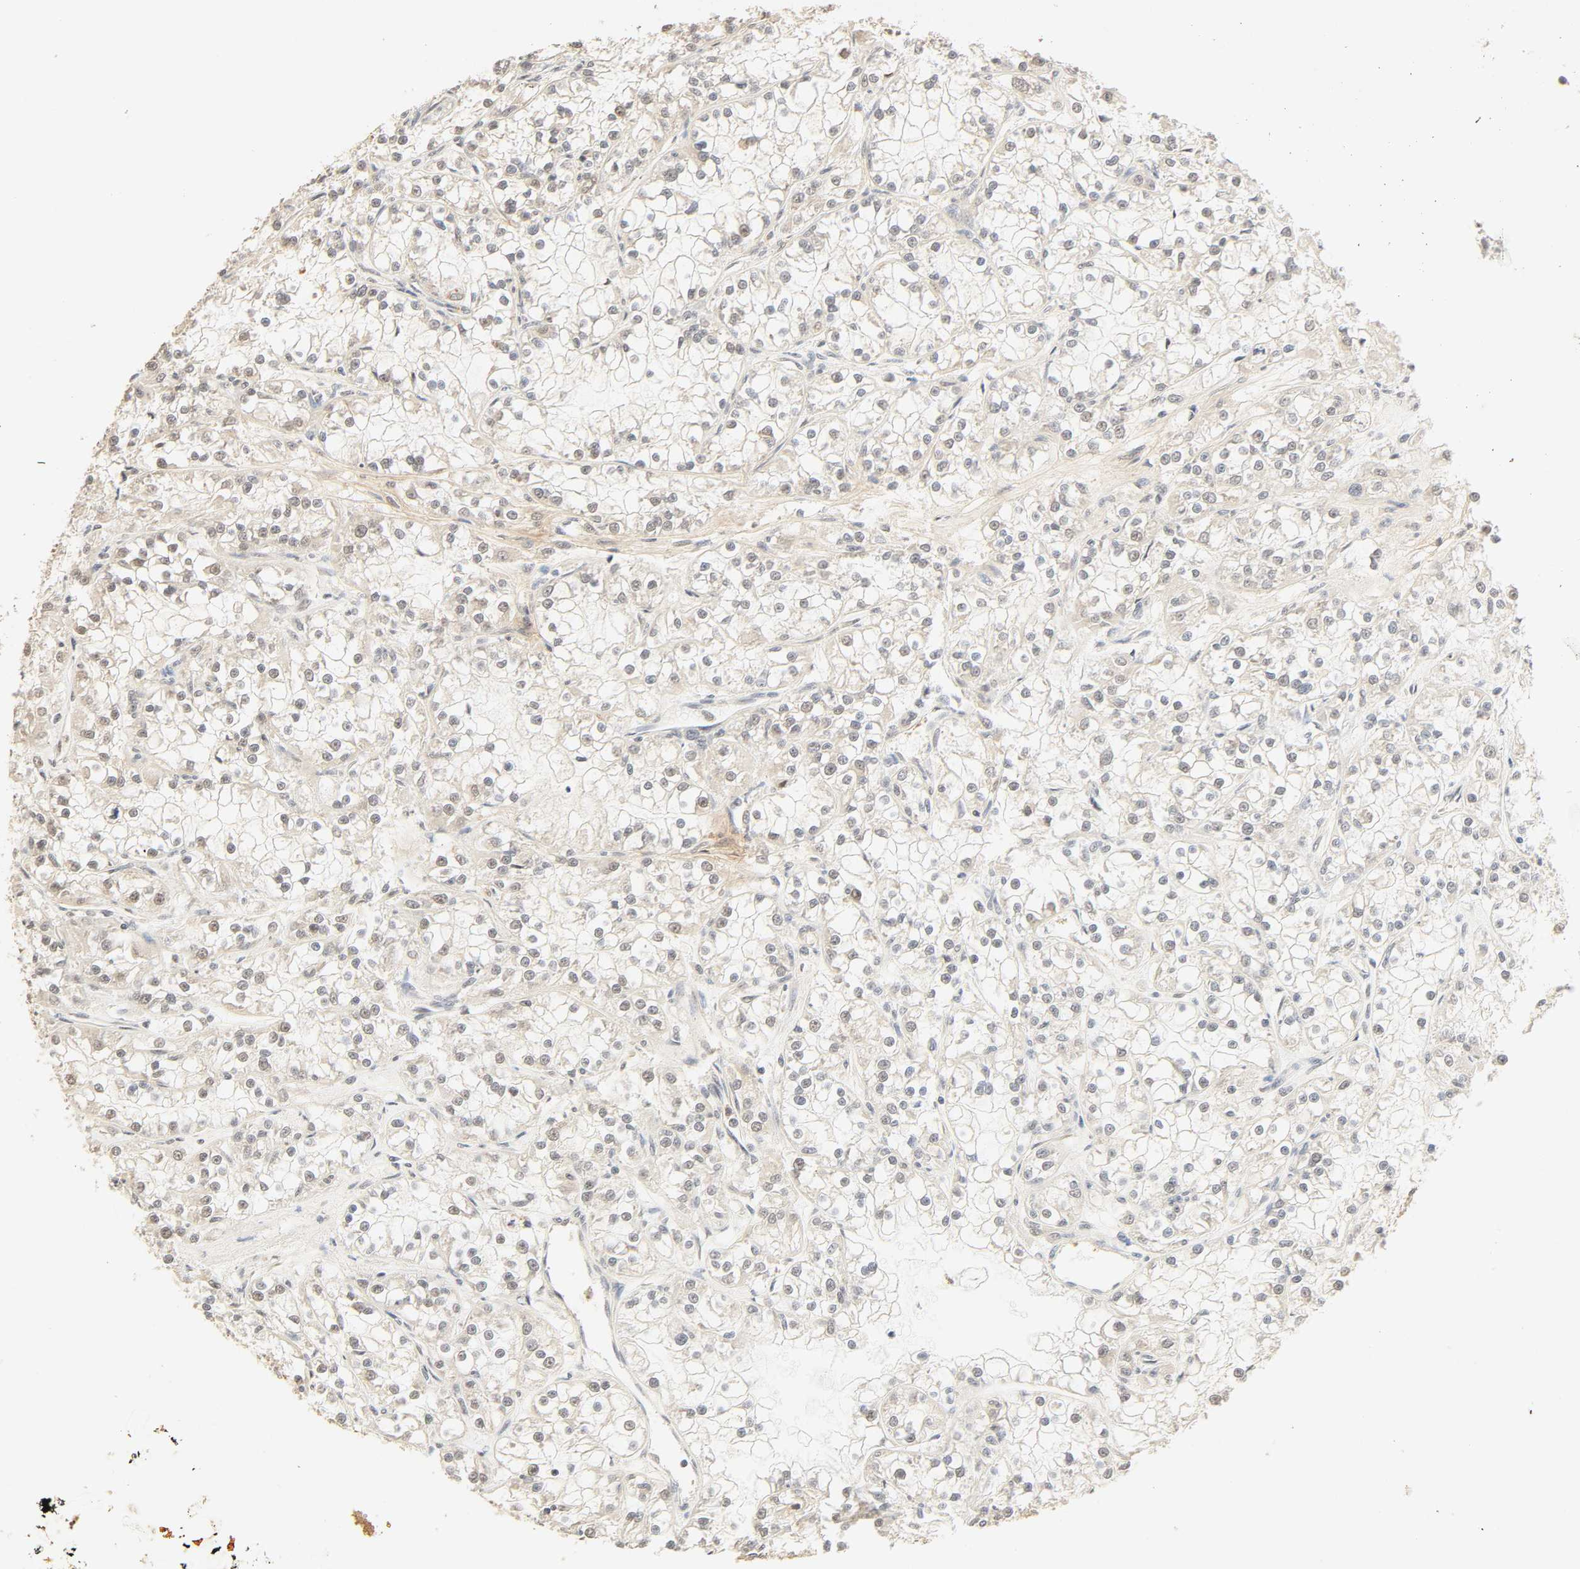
{"staining": {"intensity": "negative", "quantity": "none", "location": "none"}, "tissue": "renal cancer", "cell_type": "Tumor cells", "image_type": "cancer", "snomed": [{"axis": "morphology", "description": "Adenocarcinoma, NOS"}, {"axis": "topography", "description": "Kidney"}], "caption": "Immunohistochemistry of human renal adenocarcinoma displays no staining in tumor cells. (DAB (3,3'-diaminobenzidine) IHC, high magnification).", "gene": "CACNA1G", "patient": {"sex": "female", "age": 52}}